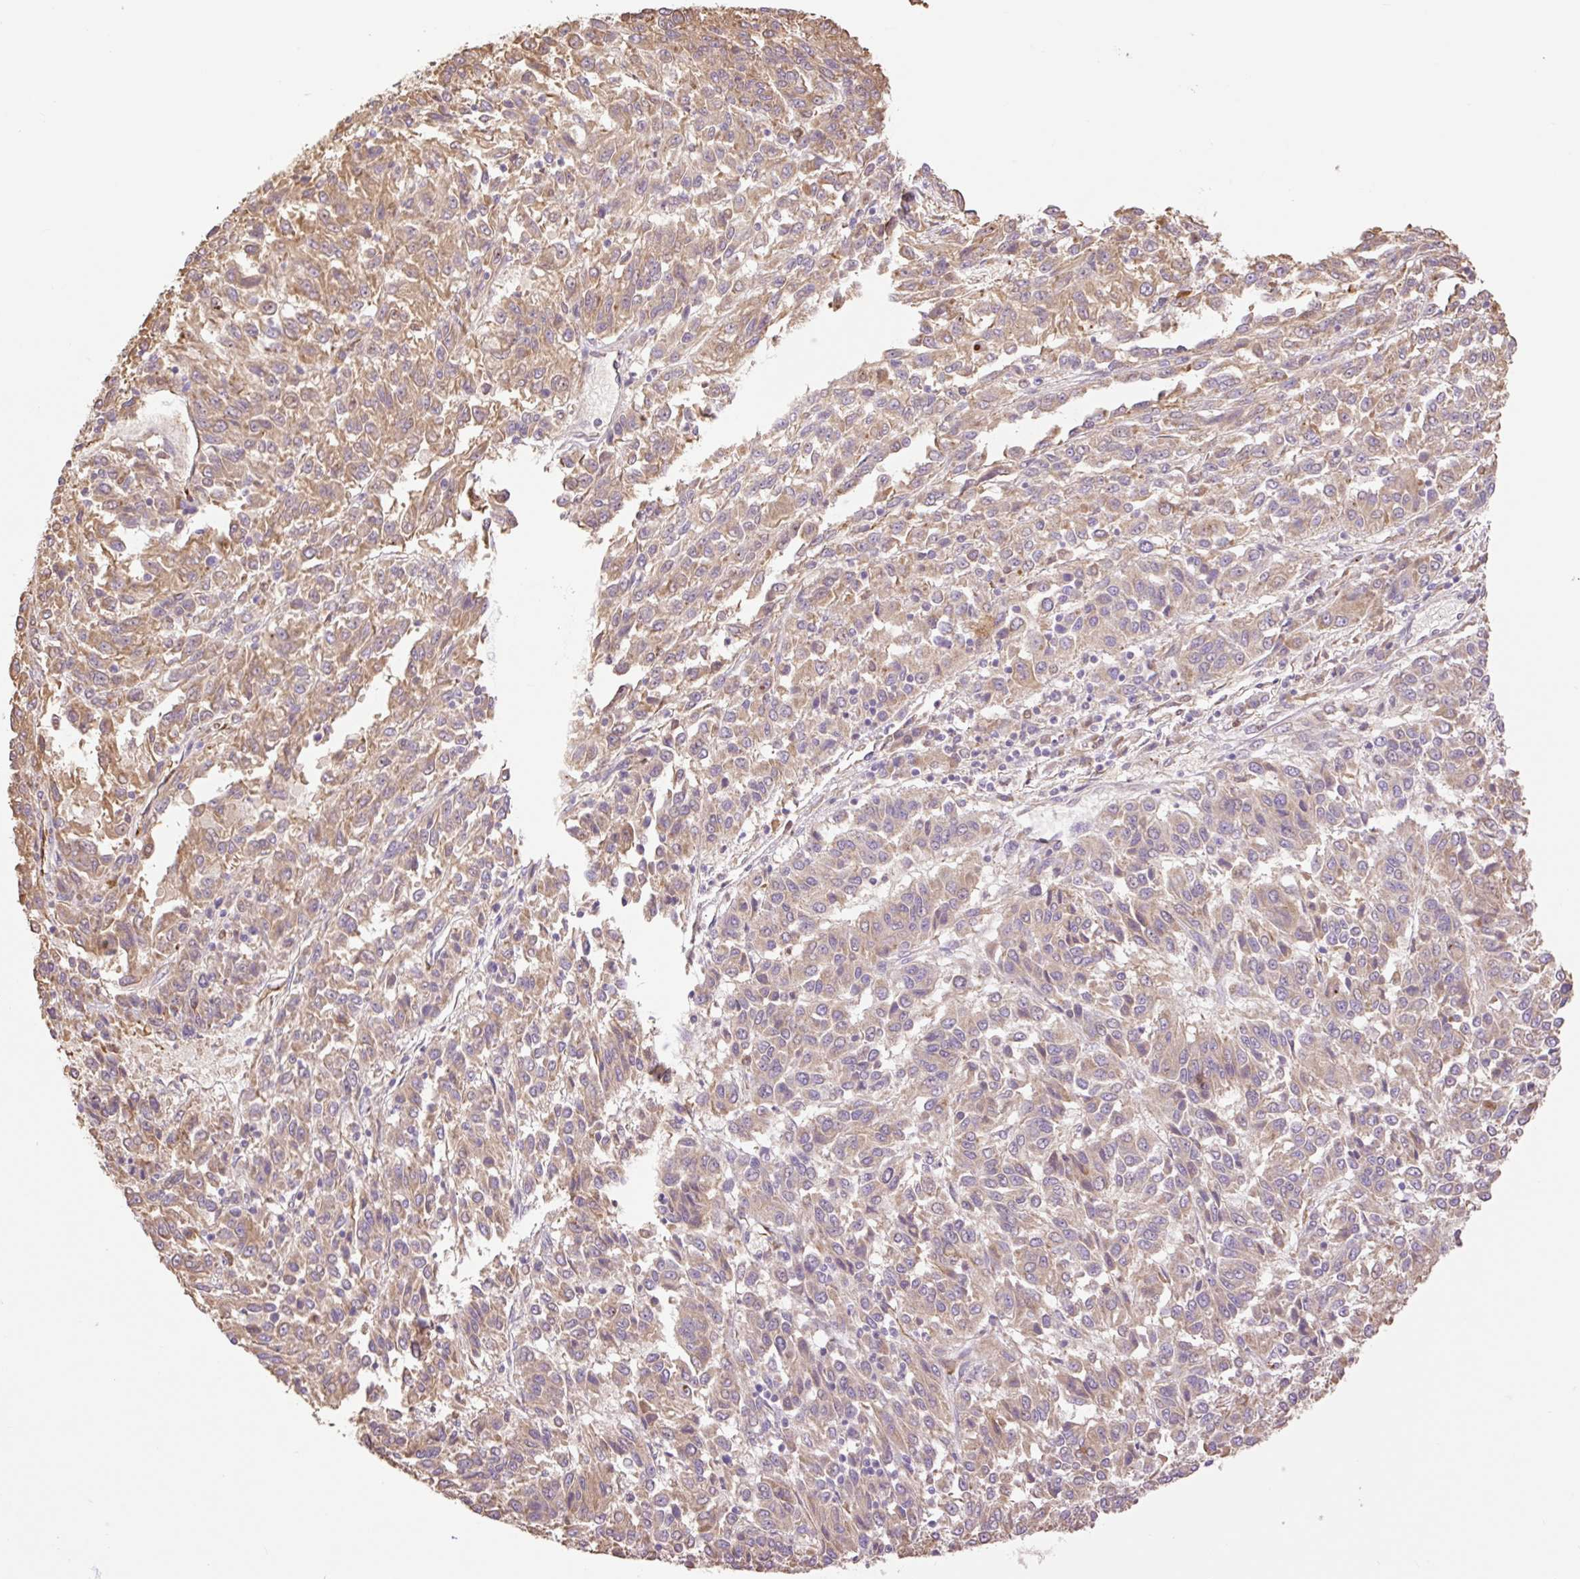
{"staining": {"intensity": "weak", "quantity": ">75%", "location": "cytoplasmic/membranous"}, "tissue": "melanoma", "cell_type": "Tumor cells", "image_type": "cancer", "snomed": [{"axis": "morphology", "description": "Malignant melanoma, Metastatic site"}, {"axis": "topography", "description": "Lung"}], "caption": "Immunohistochemistry of human melanoma displays low levels of weak cytoplasmic/membranous positivity in about >75% of tumor cells.", "gene": "DESI1", "patient": {"sex": "male", "age": 64}}